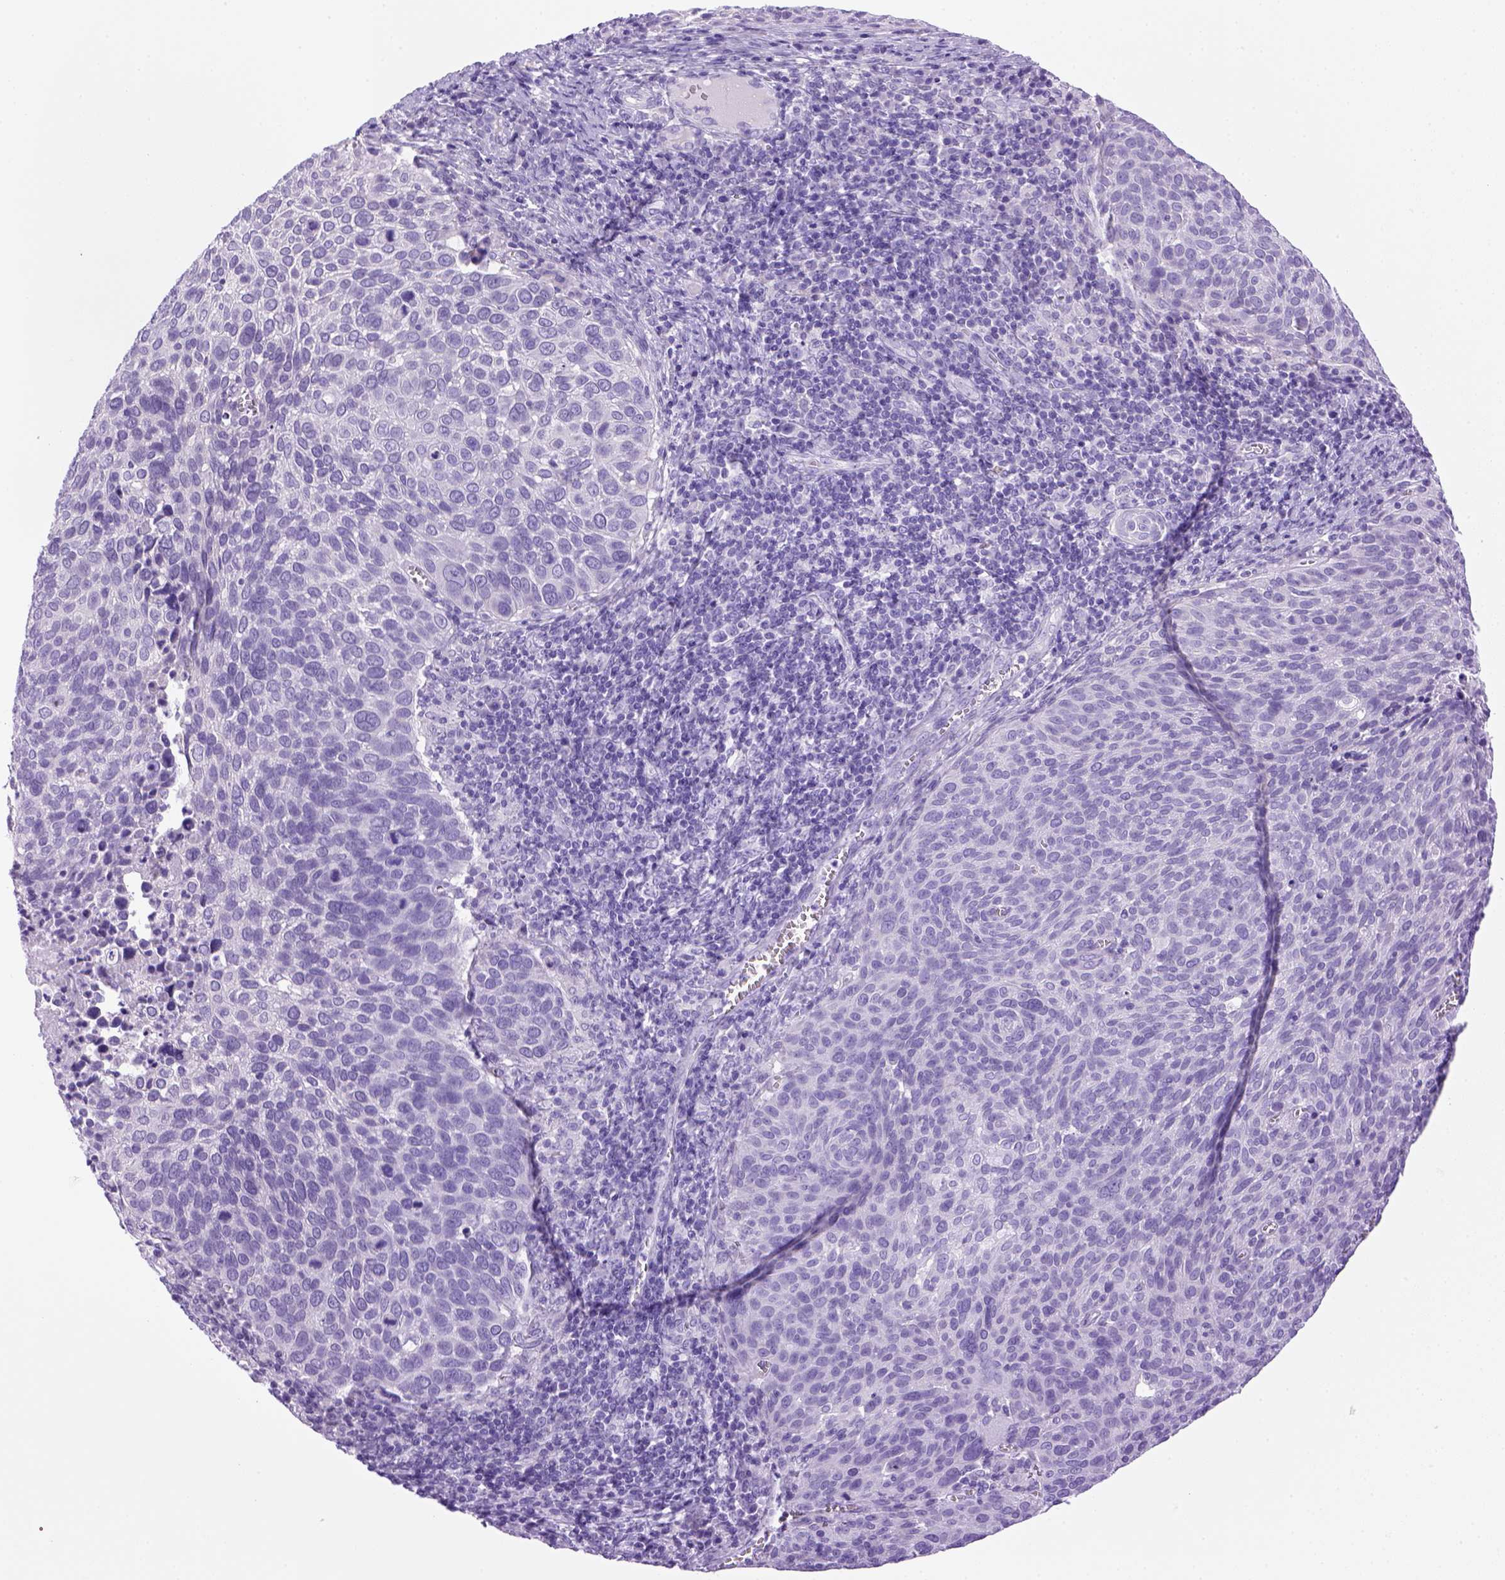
{"staining": {"intensity": "negative", "quantity": "none", "location": "none"}, "tissue": "cervical cancer", "cell_type": "Tumor cells", "image_type": "cancer", "snomed": [{"axis": "morphology", "description": "Squamous cell carcinoma, NOS"}, {"axis": "topography", "description": "Cervix"}], "caption": "Tumor cells are negative for protein expression in human cervical cancer. (DAB immunohistochemistry (IHC) with hematoxylin counter stain).", "gene": "SGCG", "patient": {"sex": "female", "age": 39}}